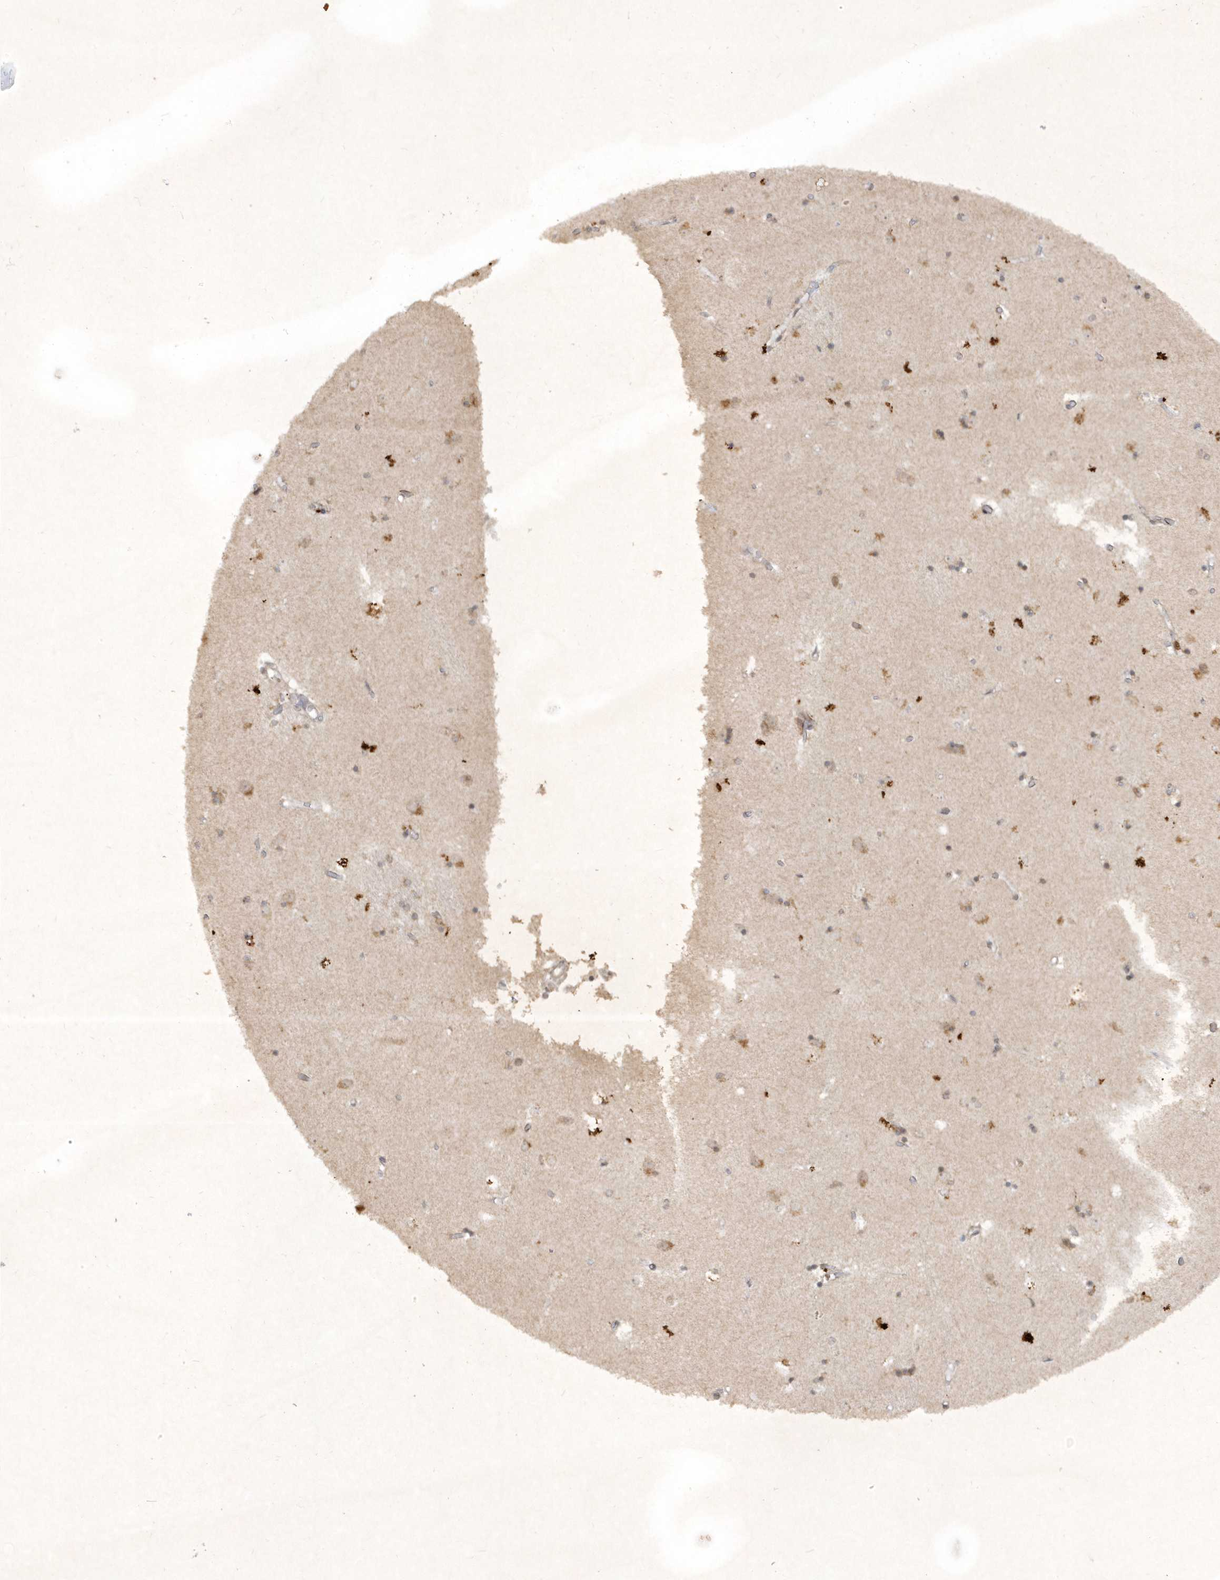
{"staining": {"intensity": "negative", "quantity": "none", "location": "none"}, "tissue": "caudate", "cell_type": "Glial cells", "image_type": "normal", "snomed": [{"axis": "morphology", "description": "Normal tissue, NOS"}, {"axis": "topography", "description": "Lateral ventricle wall"}], "caption": "The immunohistochemistry image has no significant staining in glial cells of caudate. The staining was performed using DAB to visualize the protein expression in brown, while the nuclei were stained in blue with hematoxylin (Magnification: 20x).", "gene": "ZNF213", "patient": {"sex": "male", "age": 45}}